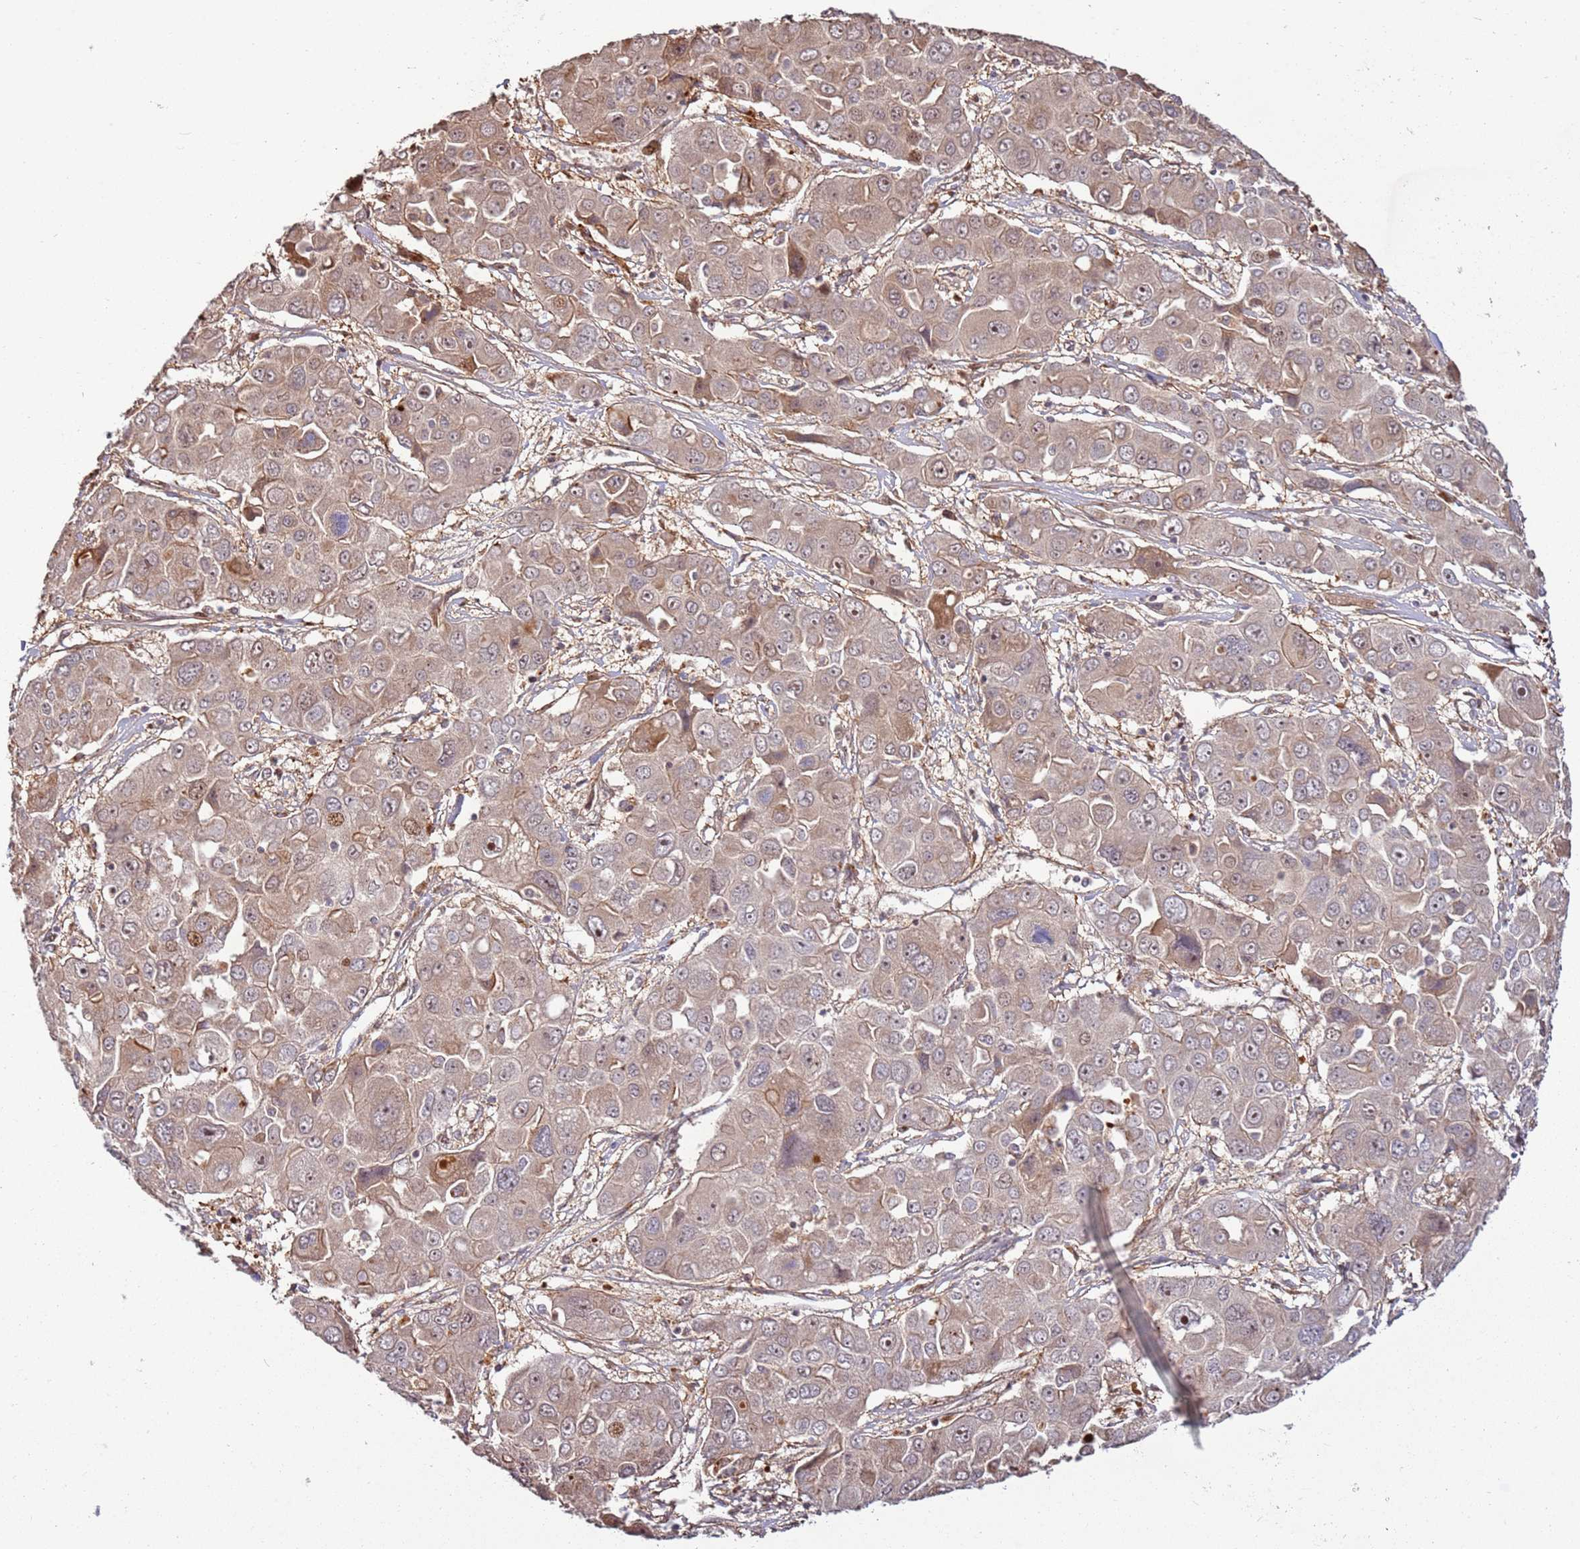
{"staining": {"intensity": "moderate", "quantity": "<25%", "location": "cytoplasmic/membranous,nuclear"}, "tissue": "liver cancer", "cell_type": "Tumor cells", "image_type": "cancer", "snomed": [{"axis": "morphology", "description": "Cholangiocarcinoma"}, {"axis": "topography", "description": "Liver"}], "caption": "A brown stain shows moderate cytoplasmic/membranous and nuclear positivity of a protein in human cholangiocarcinoma (liver) tumor cells. (Brightfield microscopy of DAB IHC at high magnification).", "gene": "RHBDL1", "patient": {"sex": "male", "age": 67}}